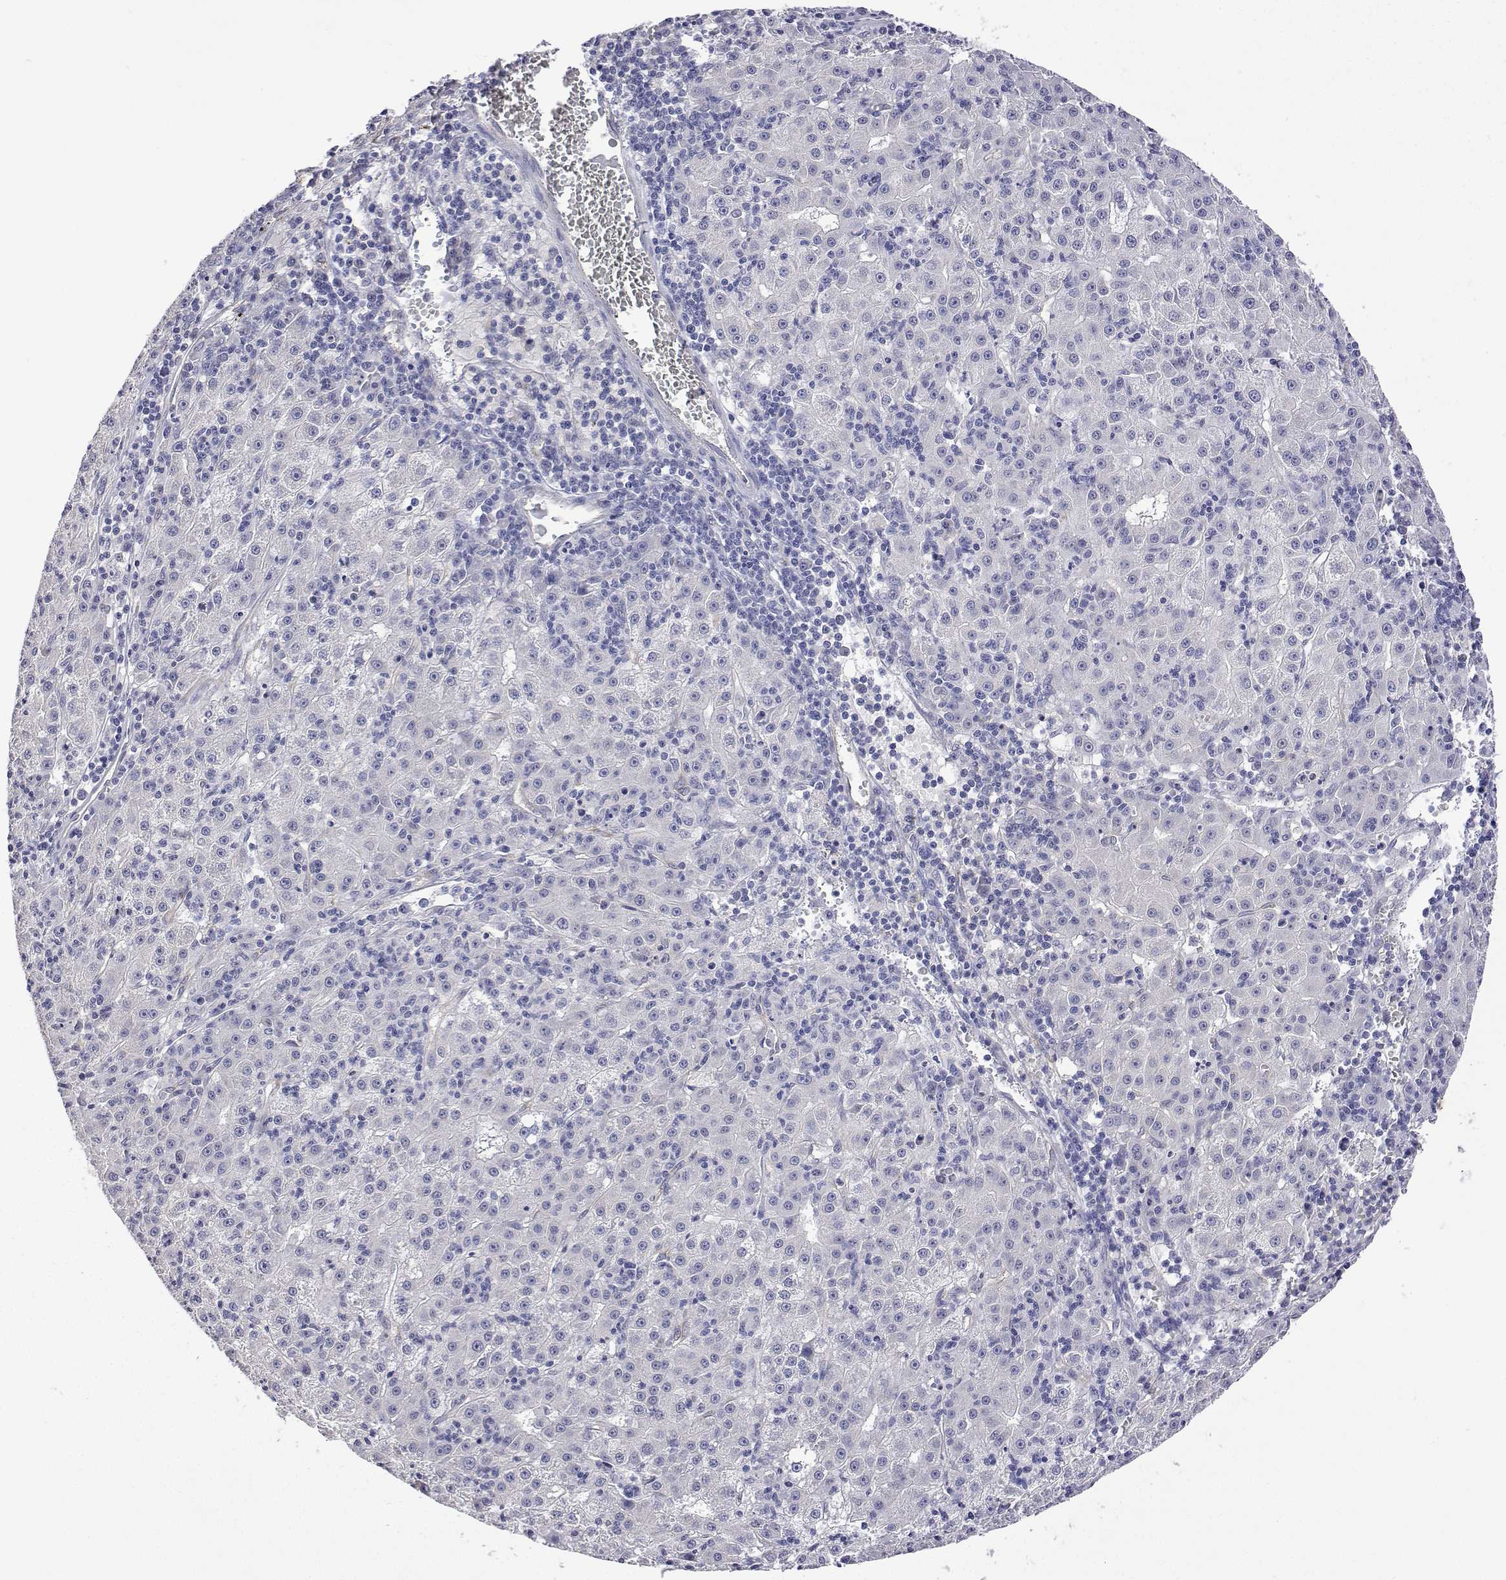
{"staining": {"intensity": "negative", "quantity": "none", "location": "none"}, "tissue": "liver cancer", "cell_type": "Tumor cells", "image_type": "cancer", "snomed": [{"axis": "morphology", "description": "Carcinoma, Hepatocellular, NOS"}, {"axis": "topography", "description": "Liver"}], "caption": "Immunohistochemical staining of hepatocellular carcinoma (liver) displays no significant staining in tumor cells.", "gene": "PLCB1", "patient": {"sex": "male", "age": 76}}